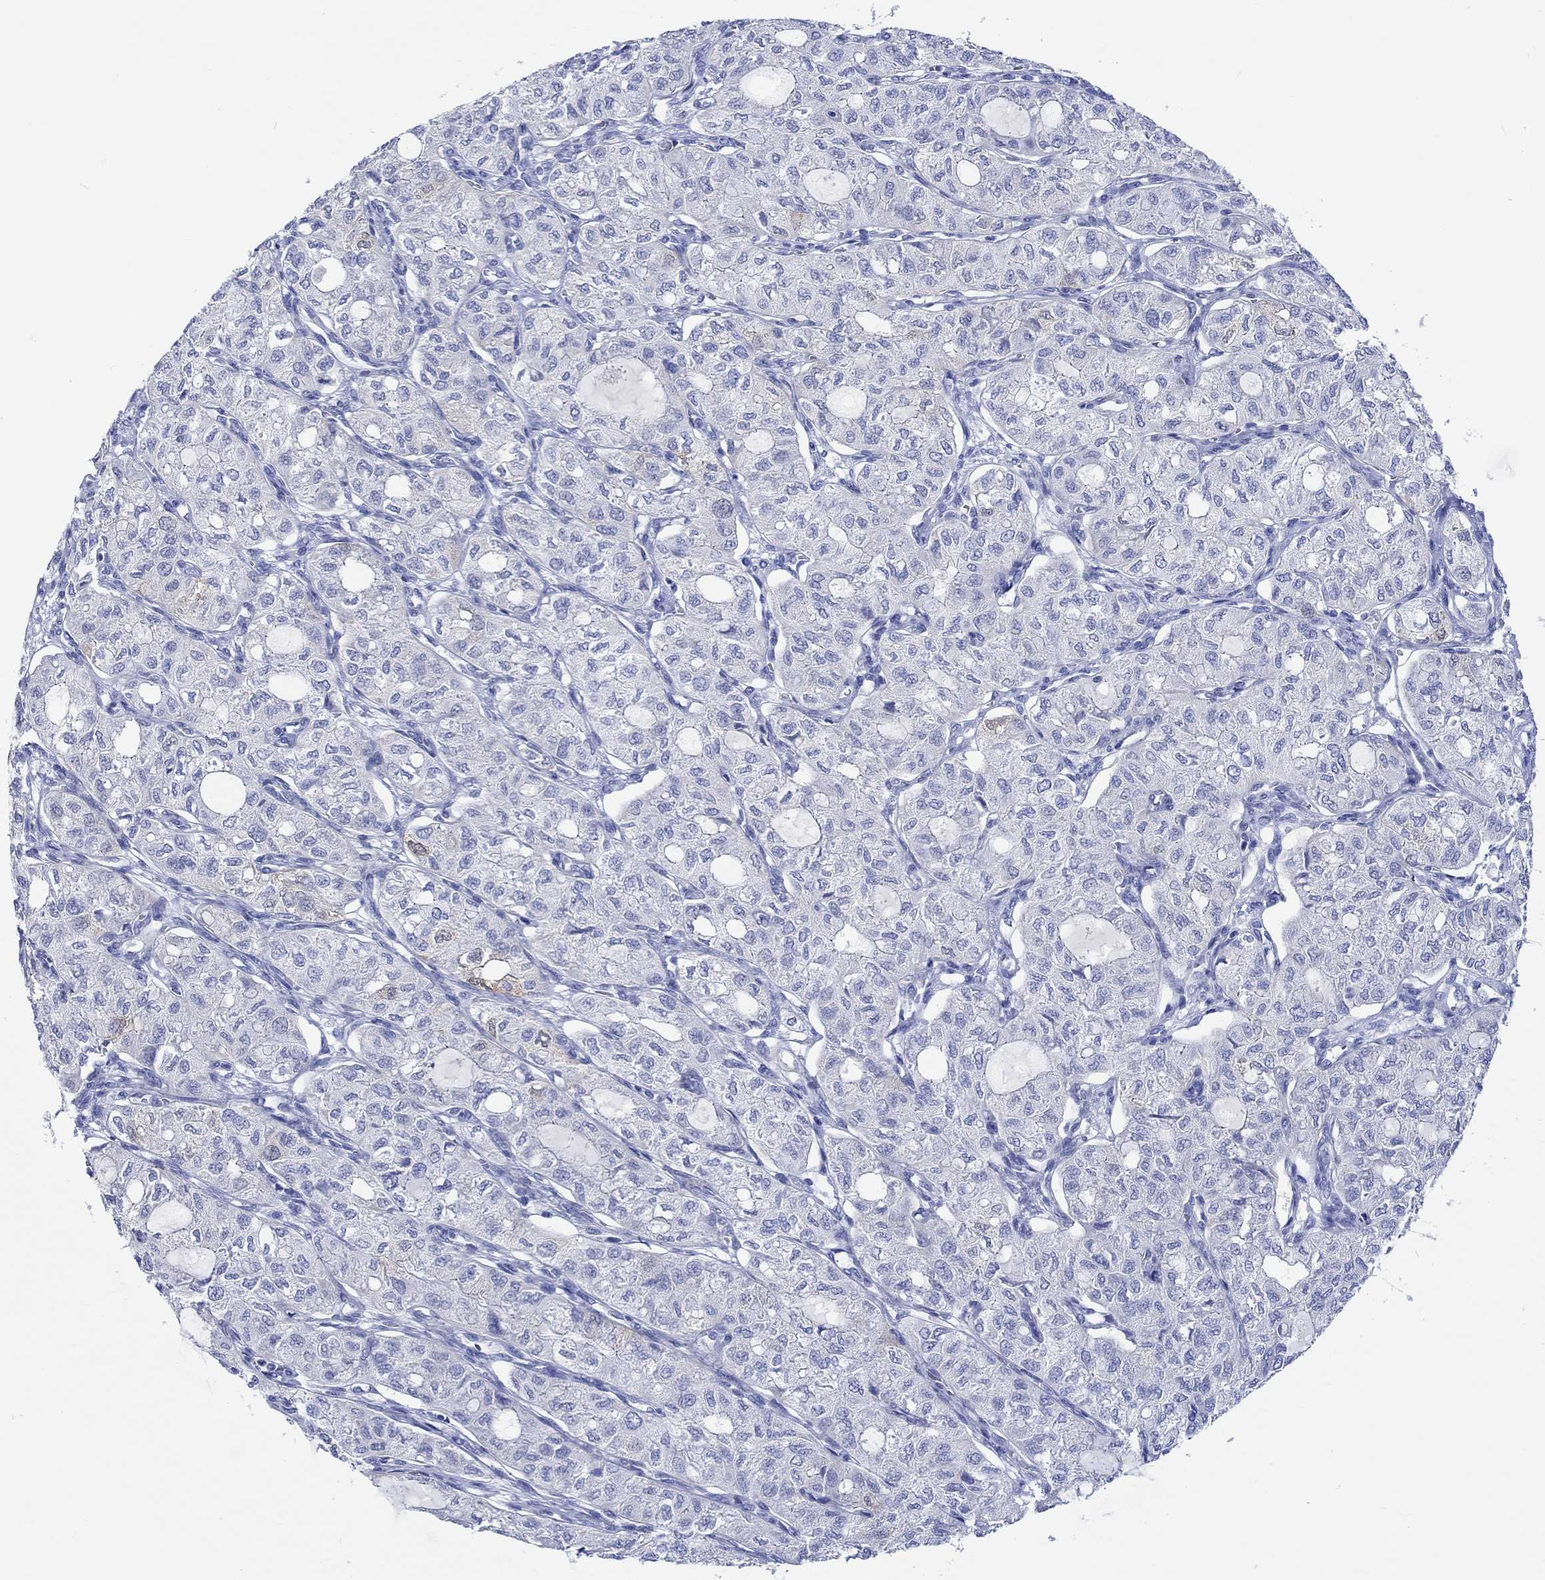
{"staining": {"intensity": "negative", "quantity": "none", "location": "none"}, "tissue": "thyroid cancer", "cell_type": "Tumor cells", "image_type": "cancer", "snomed": [{"axis": "morphology", "description": "Follicular adenoma carcinoma, NOS"}, {"axis": "topography", "description": "Thyroid gland"}], "caption": "Immunohistochemistry micrograph of neoplastic tissue: human thyroid cancer stained with DAB (3,3'-diaminobenzidine) displays no significant protein positivity in tumor cells. Brightfield microscopy of immunohistochemistry stained with DAB (brown) and hematoxylin (blue), captured at high magnification.", "gene": "CPLX2", "patient": {"sex": "male", "age": 75}}